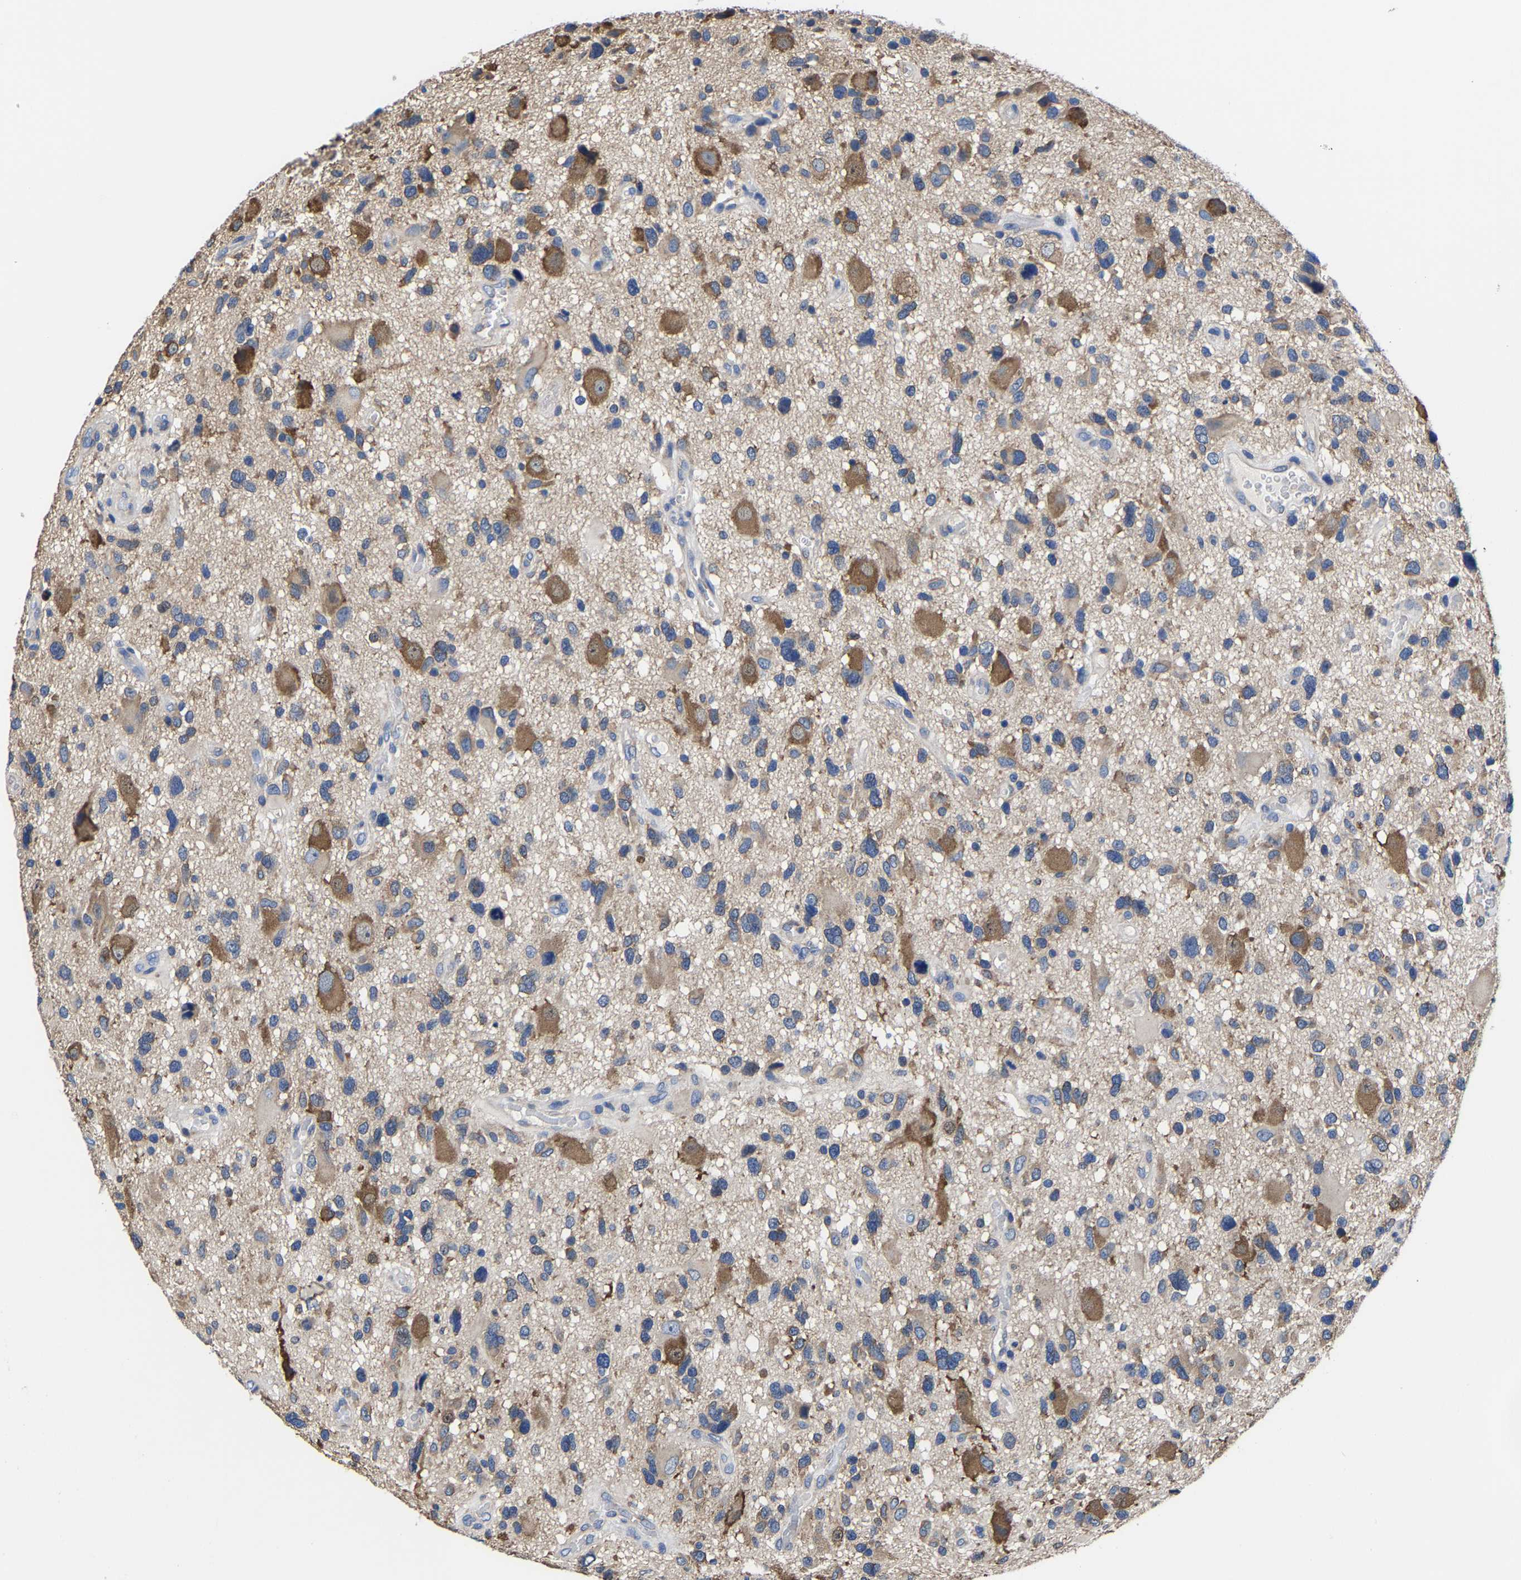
{"staining": {"intensity": "moderate", "quantity": "<25%", "location": "cytoplasmic/membranous"}, "tissue": "glioma", "cell_type": "Tumor cells", "image_type": "cancer", "snomed": [{"axis": "morphology", "description": "Glioma, malignant, High grade"}, {"axis": "topography", "description": "Brain"}], "caption": "Protein staining demonstrates moderate cytoplasmic/membranous staining in about <25% of tumor cells in malignant glioma (high-grade). (Stains: DAB (3,3'-diaminobenzidine) in brown, nuclei in blue, Microscopy: brightfield microscopy at high magnification).", "gene": "SRPK2", "patient": {"sex": "male", "age": 33}}